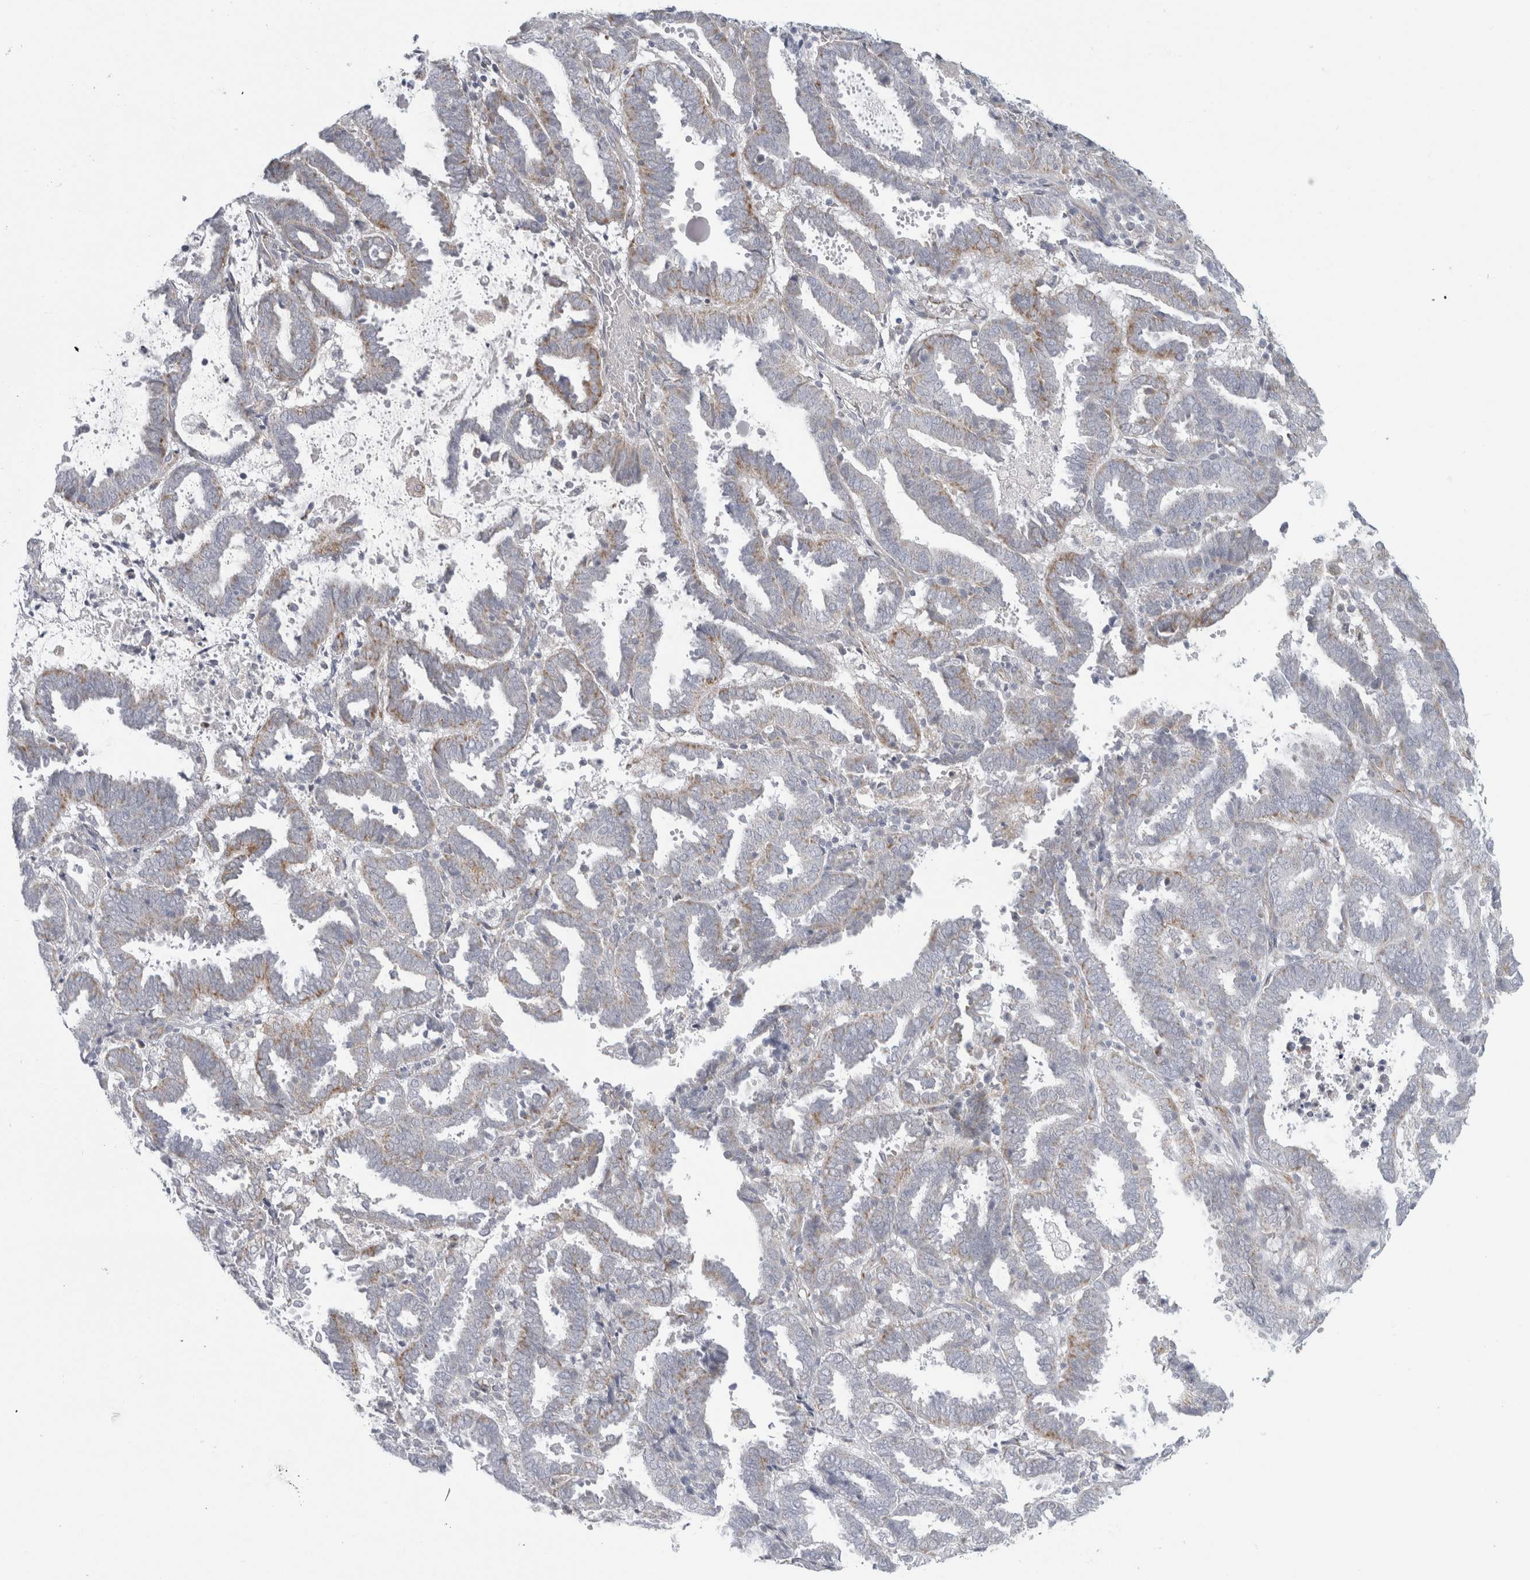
{"staining": {"intensity": "moderate", "quantity": "25%-75%", "location": "cytoplasmic/membranous"}, "tissue": "endometrial cancer", "cell_type": "Tumor cells", "image_type": "cancer", "snomed": [{"axis": "morphology", "description": "Adenocarcinoma, NOS"}, {"axis": "topography", "description": "Uterus"}], "caption": "IHC (DAB (3,3'-diaminobenzidine)) staining of endometrial adenocarcinoma displays moderate cytoplasmic/membranous protein staining in approximately 25%-75% of tumor cells. (DAB IHC with brightfield microscopy, high magnification).", "gene": "FAHD1", "patient": {"sex": "female", "age": 83}}